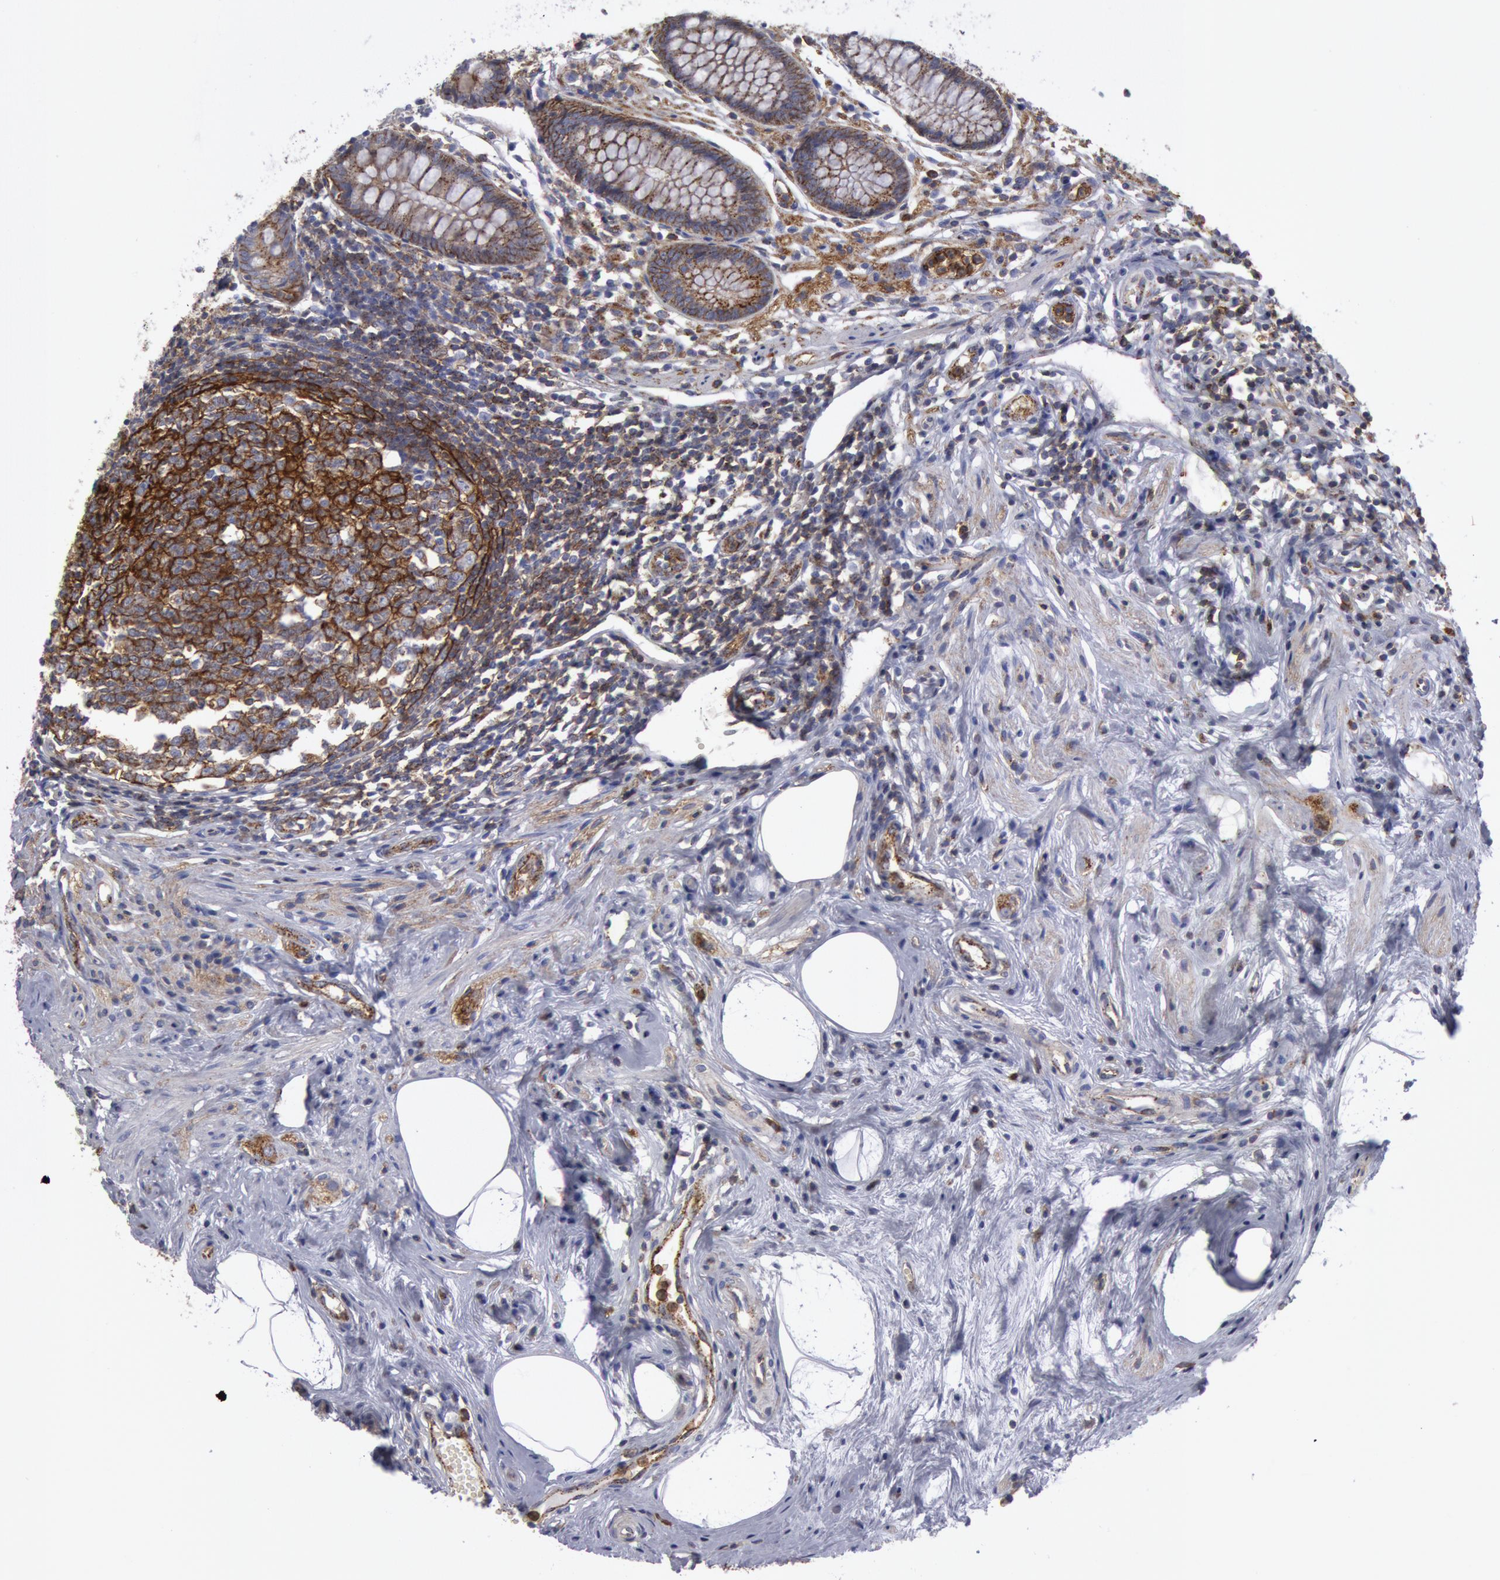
{"staining": {"intensity": "weak", "quantity": "25%-75%", "location": "cytoplasmic/membranous"}, "tissue": "appendix", "cell_type": "Glandular cells", "image_type": "normal", "snomed": [{"axis": "morphology", "description": "Normal tissue, NOS"}, {"axis": "topography", "description": "Appendix"}], "caption": "Immunohistochemistry (IHC) (DAB) staining of normal appendix reveals weak cytoplasmic/membranous protein staining in about 25%-75% of glandular cells.", "gene": "FLOT1", "patient": {"sex": "male", "age": 38}}